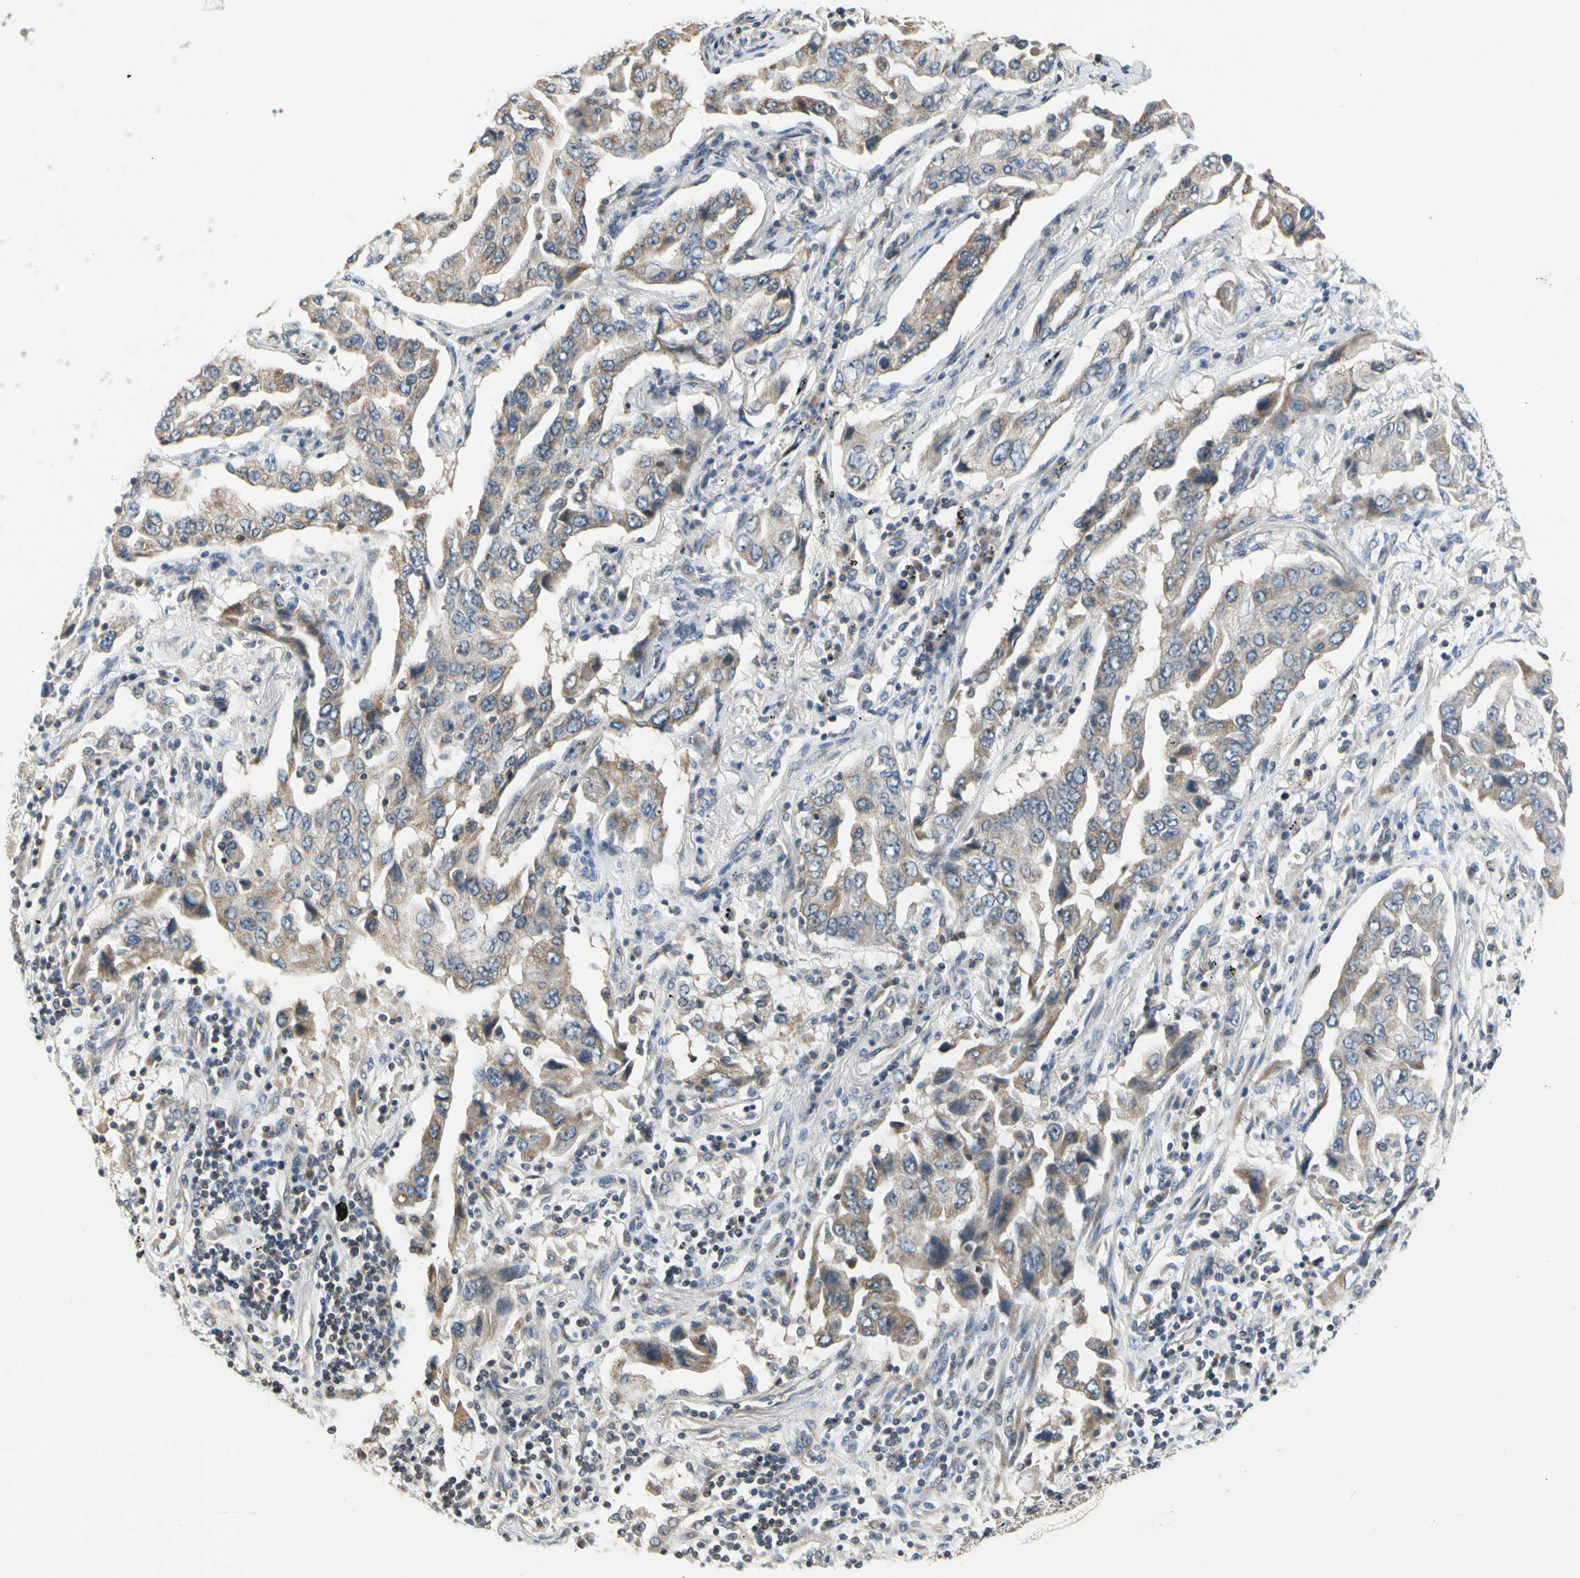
{"staining": {"intensity": "weak", "quantity": ">75%", "location": "cytoplasmic/membranous"}, "tissue": "lung cancer", "cell_type": "Tumor cells", "image_type": "cancer", "snomed": [{"axis": "morphology", "description": "Adenocarcinoma, NOS"}, {"axis": "topography", "description": "Lung"}], "caption": "Immunohistochemical staining of adenocarcinoma (lung) displays weak cytoplasmic/membranous protein positivity in about >75% of tumor cells.", "gene": "SOX30", "patient": {"sex": "female", "age": 65}}